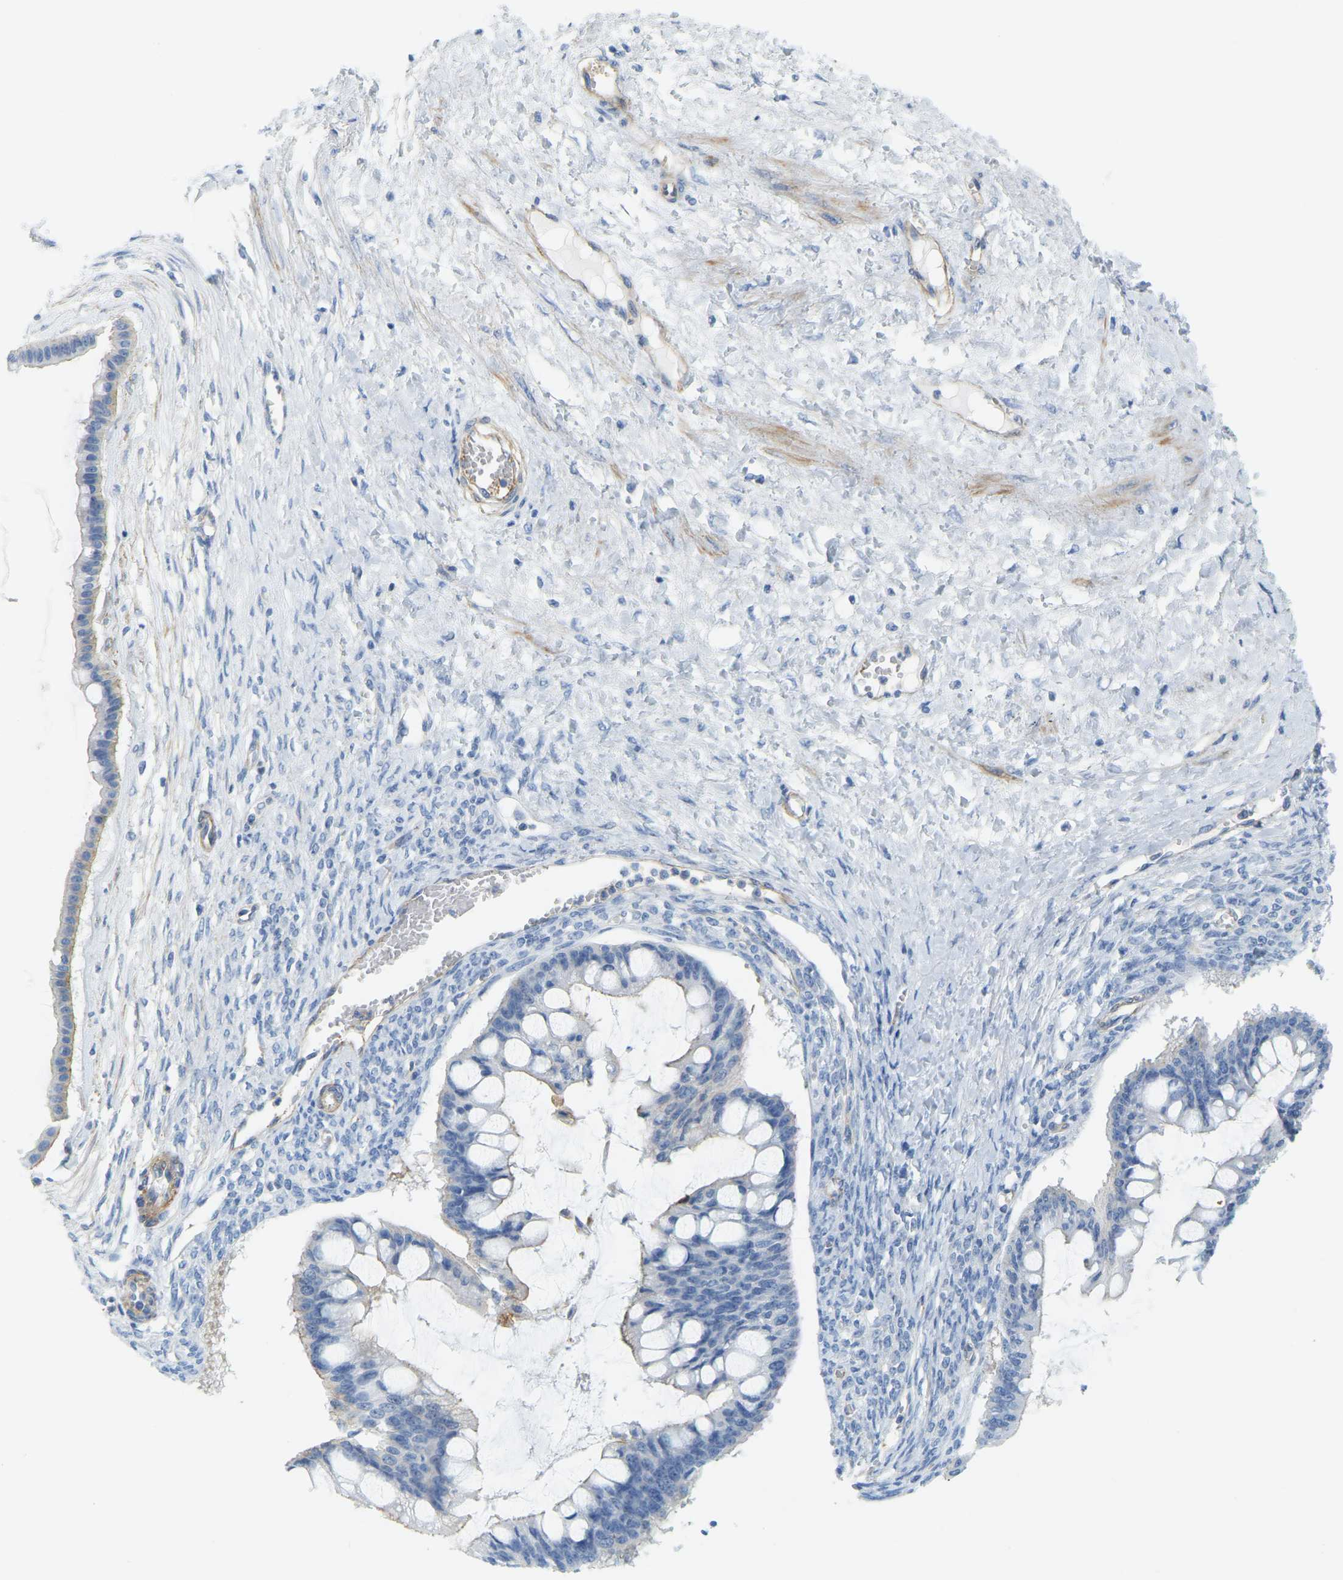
{"staining": {"intensity": "weak", "quantity": "<25%", "location": "cytoplasmic/membranous"}, "tissue": "ovarian cancer", "cell_type": "Tumor cells", "image_type": "cancer", "snomed": [{"axis": "morphology", "description": "Cystadenocarcinoma, mucinous, NOS"}, {"axis": "topography", "description": "Ovary"}], "caption": "Tumor cells show no significant protein positivity in ovarian cancer (mucinous cystadenocarcinoma).", "gene": "MYL3", "patient": {"sex": "female", "age": 73}}